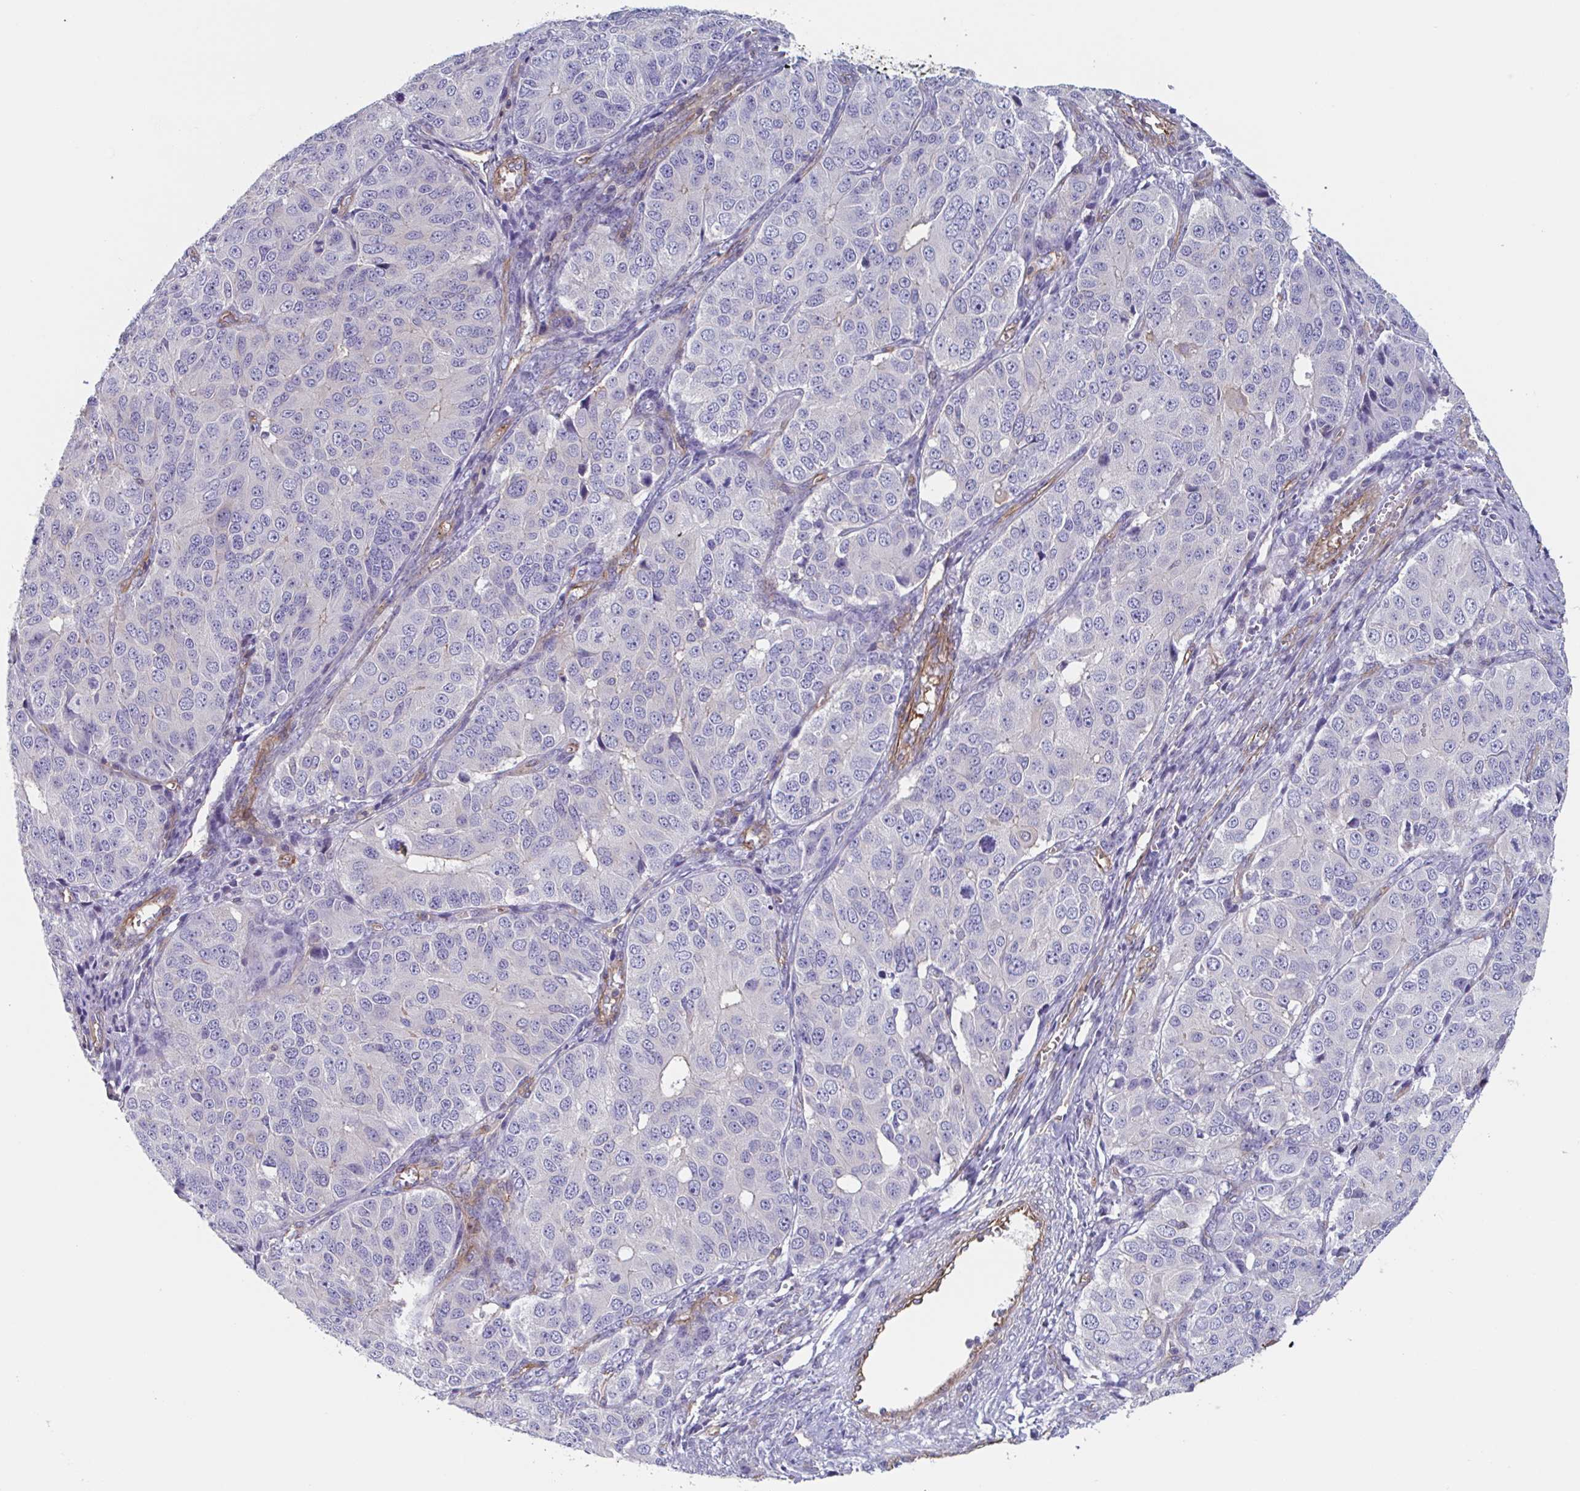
{"staining": {"intensity": "negative", "quantity": "none", "location": "none"}, "tissue": "ovarian cancer", "cell_type": "Tumor cells", "image_type": "cancer", "snomed": [{"axis": "morphology", "description": "Carcinoma, endometroid"}, {"axis": "topography", "description": "Ovary"}], "caption": "DAB immunohistochemical staining of endometroid carcinoma (ovarian) exhibits no significant staining in tumor cells.", "gene": "SHISA7", "patient": {"sex": "female", "age": 51}}